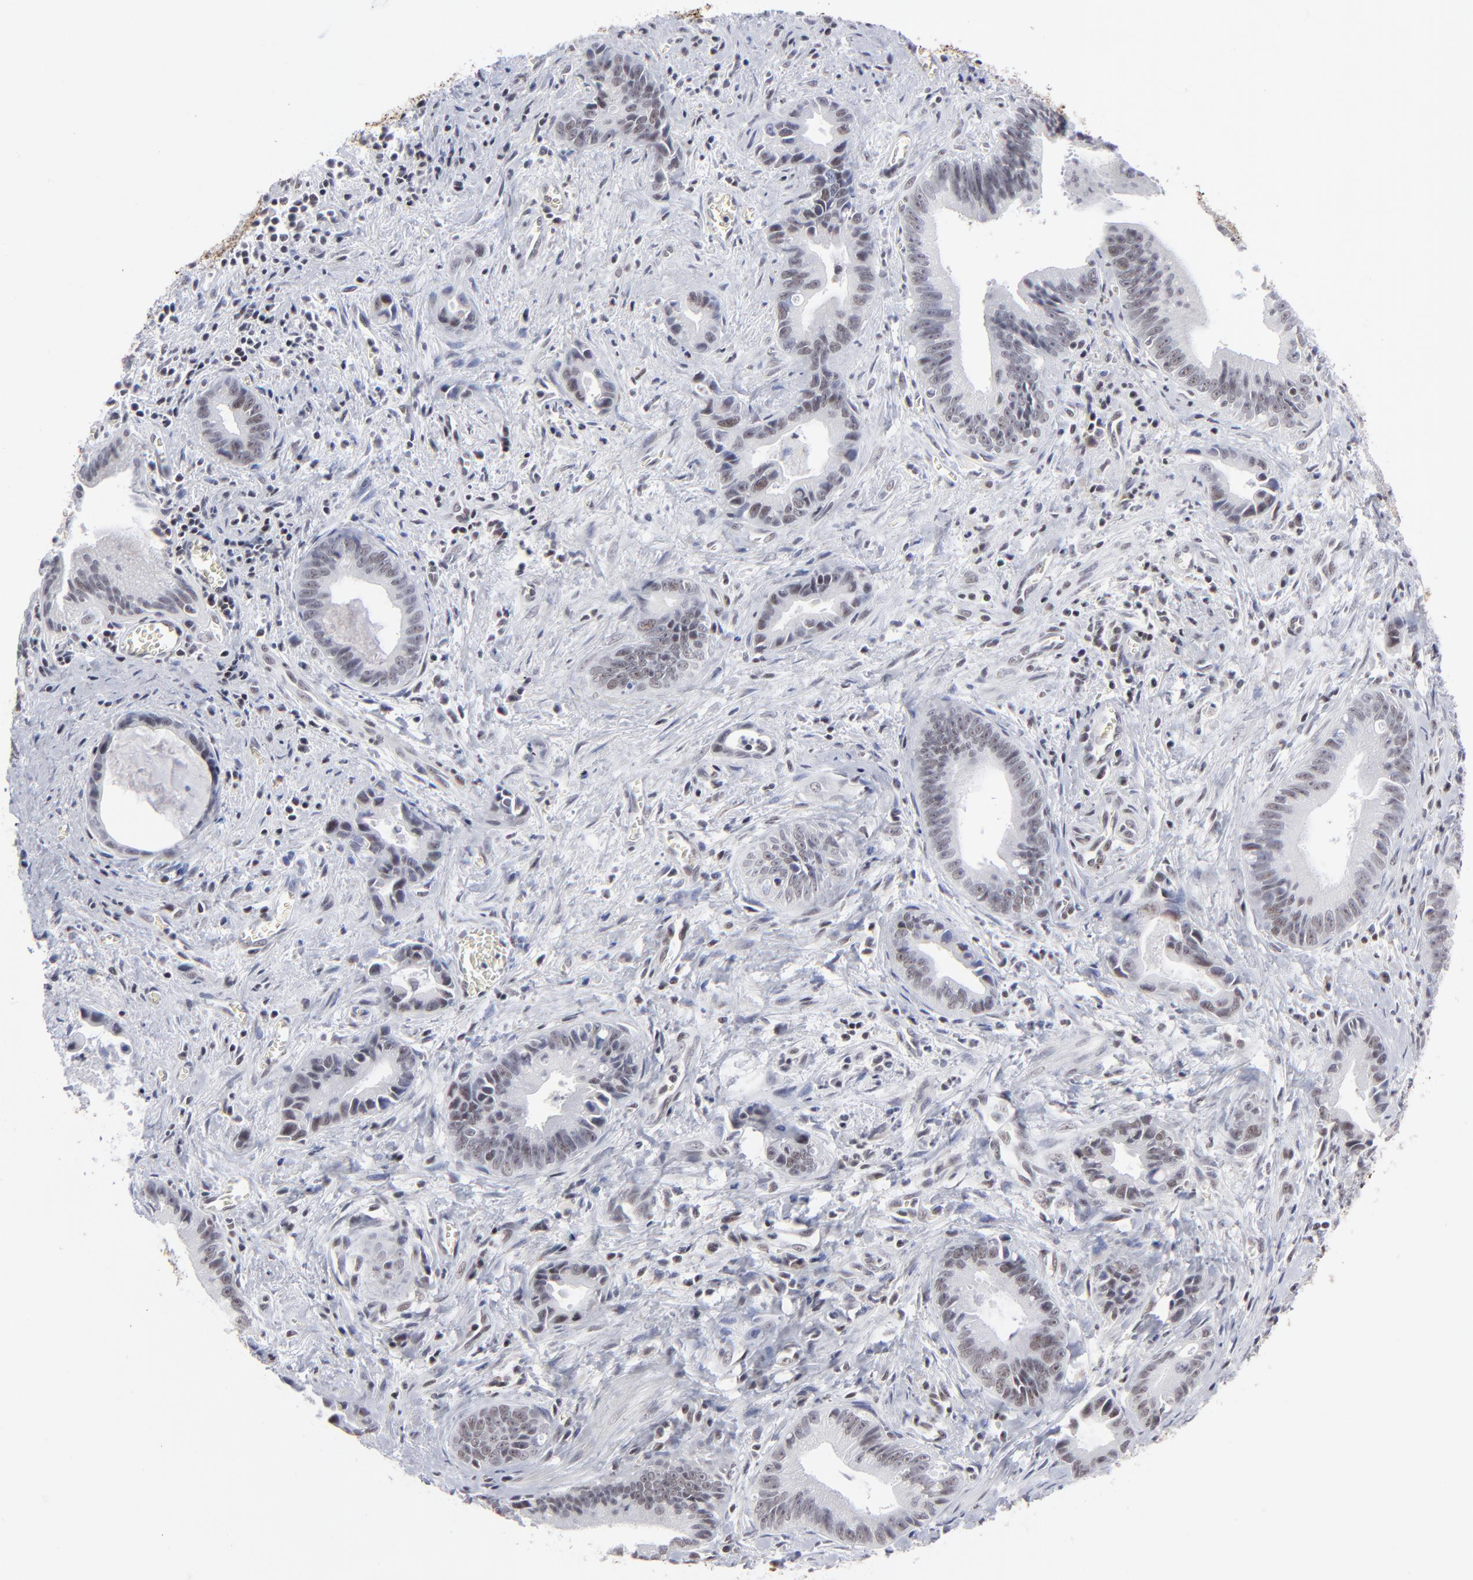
{"staining": {"intensity": "weak", "quantity": "25%-75%", "location": "nuclear"}, "tissue": "liver cancer", "cell_type": "Tumor cells", "image_type": "cancer", "snomed": [{"axis": "morphology", "description": "Cholangiocarcinoma"}, {"axis": "topography", "description": "Liver"}], "caption": "Immunohistochemical staining of human liver cancer (cholangiocarcinoma) demonstrates low levels of weak nuclear expression in about 25%-75% of tumor cells. The staining was performed using DAB, with brown indicating positive protein expression. Nuclei are stained blue with hematoxylin.", "gene": "SP2", "patient": {"sex": "female", "age": 55}}